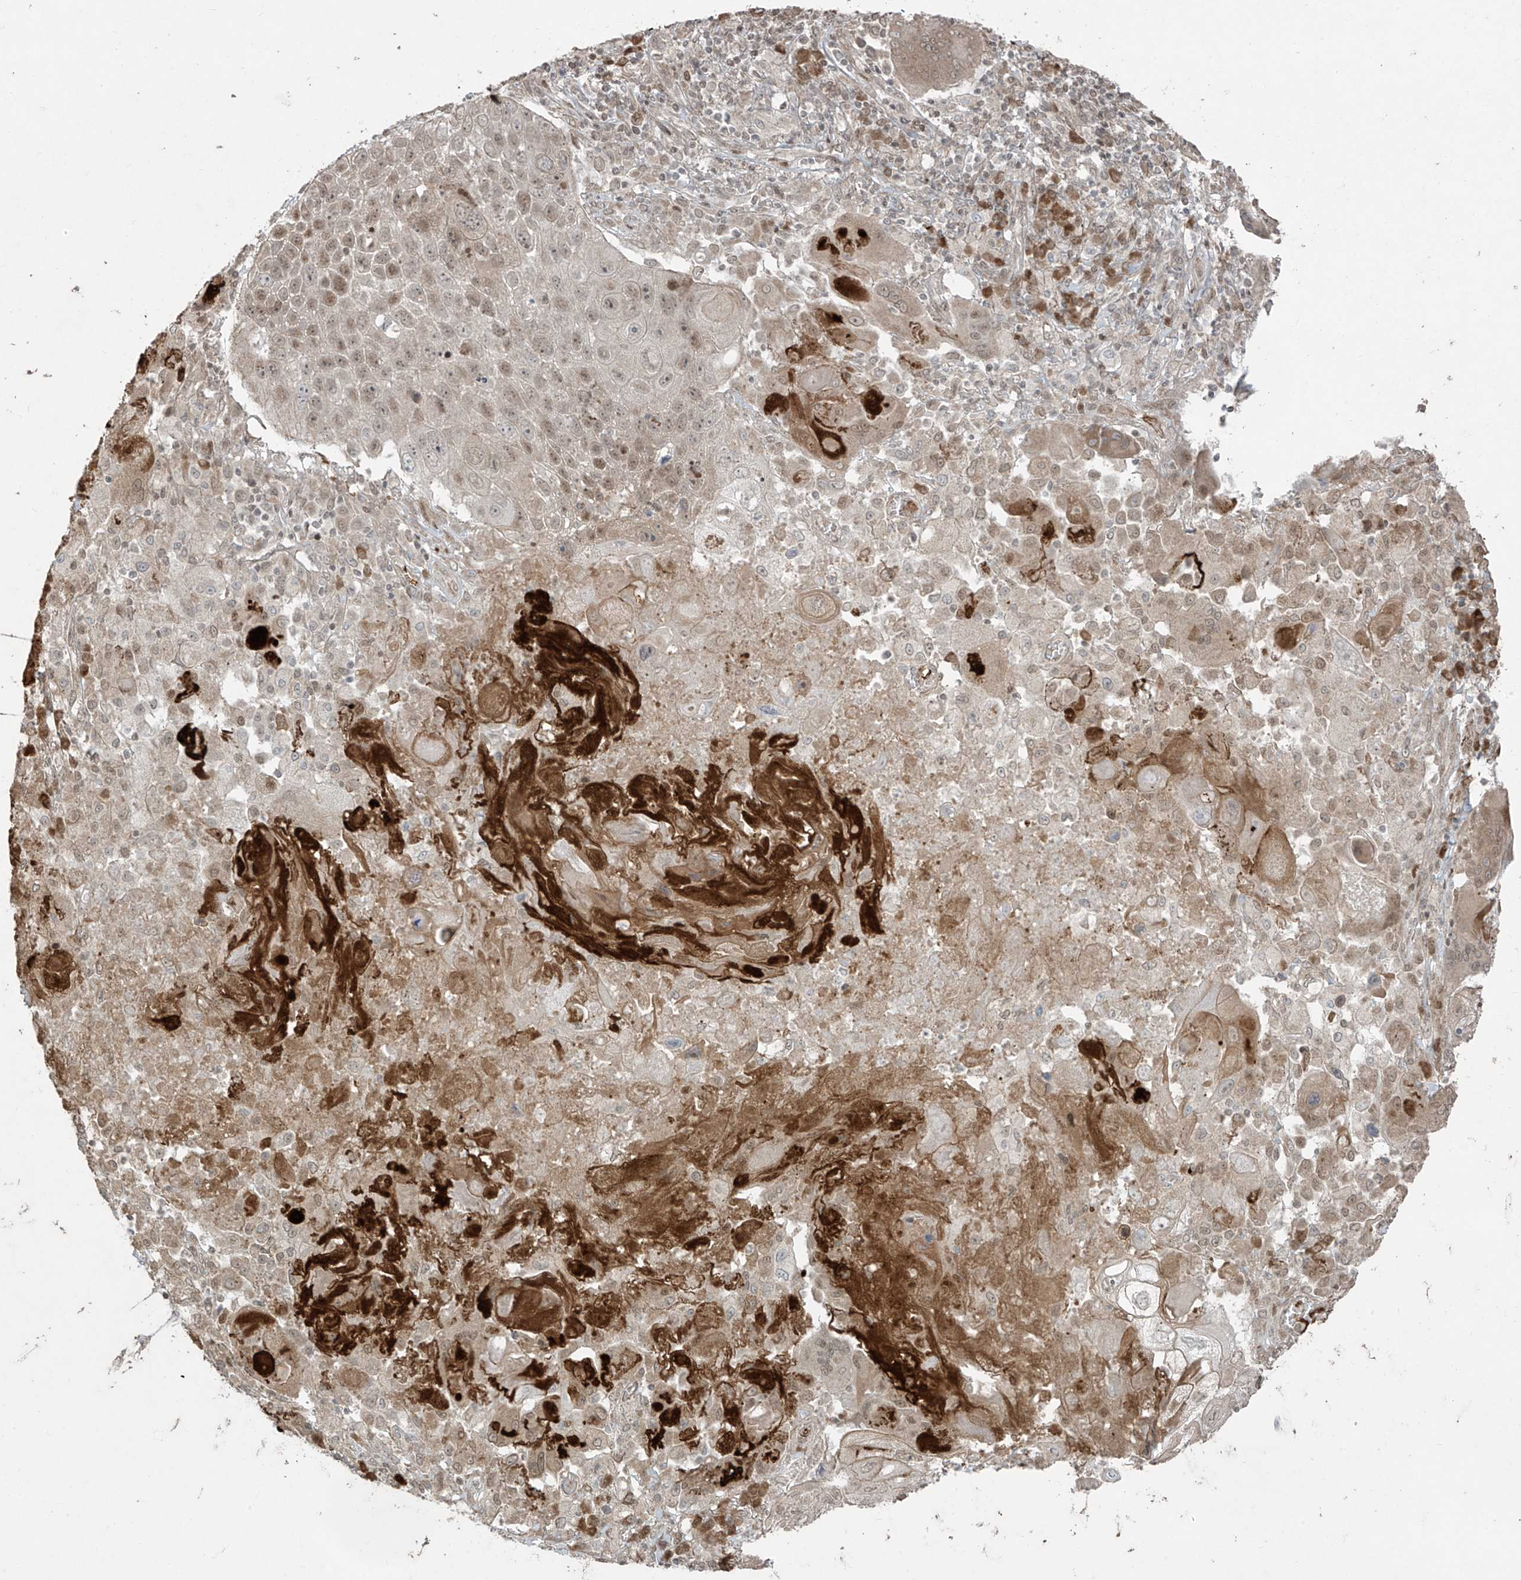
{"staining": {"intensity": "weak", "quantity": "<25%", "location": "nuclear"}, "tissue": "lung cancer", "cell_type": "Tumor cells", "image_type": "cancer", "snomed": [{"axis": "morphology", "description": "Squamous cell carcinoma, NOS"}, {"axis": "topography", "description": "Lung"}], "caption": "Protein analysis of lung cancer displays no significant staining in tumor cells.", "gene": "TTC22", "patient": {"sex": "male", "age": 61}}